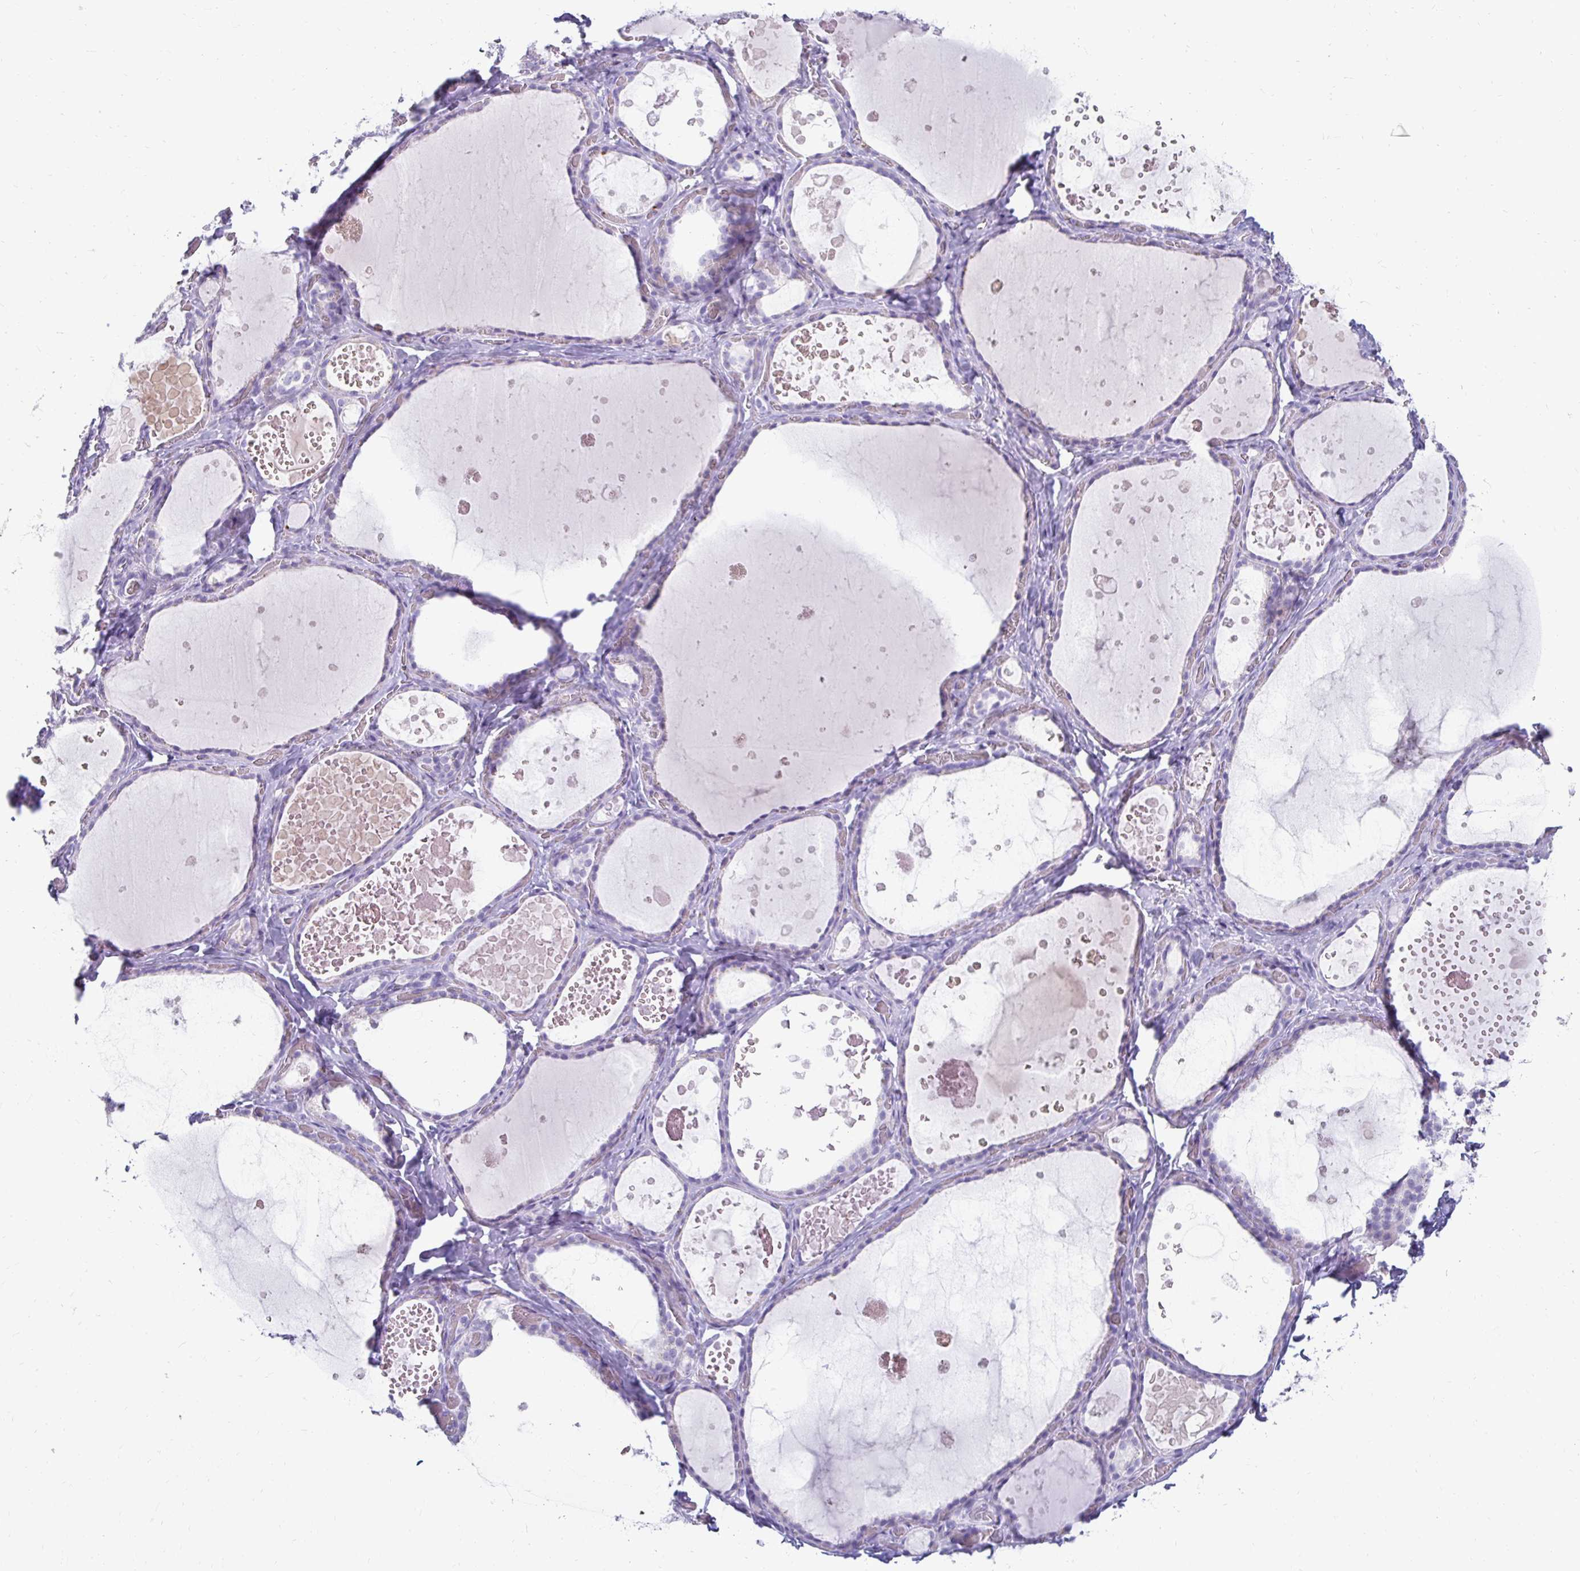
{"staining": {"intensity": "negative", "quantity": "none", "location": "none"}, "tissue": "thyroid gland", "cell_type": "Glandular cells", "image_type": "normal", "snomed": [{"axis": "morphology", "description": "Normal tissue, NOS"}, {"axis": "topography", "description": "Thyroid gland"}], "caption": "The micrograph shows no staining of glandular cells in benign thyroid gland.", "gene": "CST6", "patient": {"sex": "female", "age": 56}}